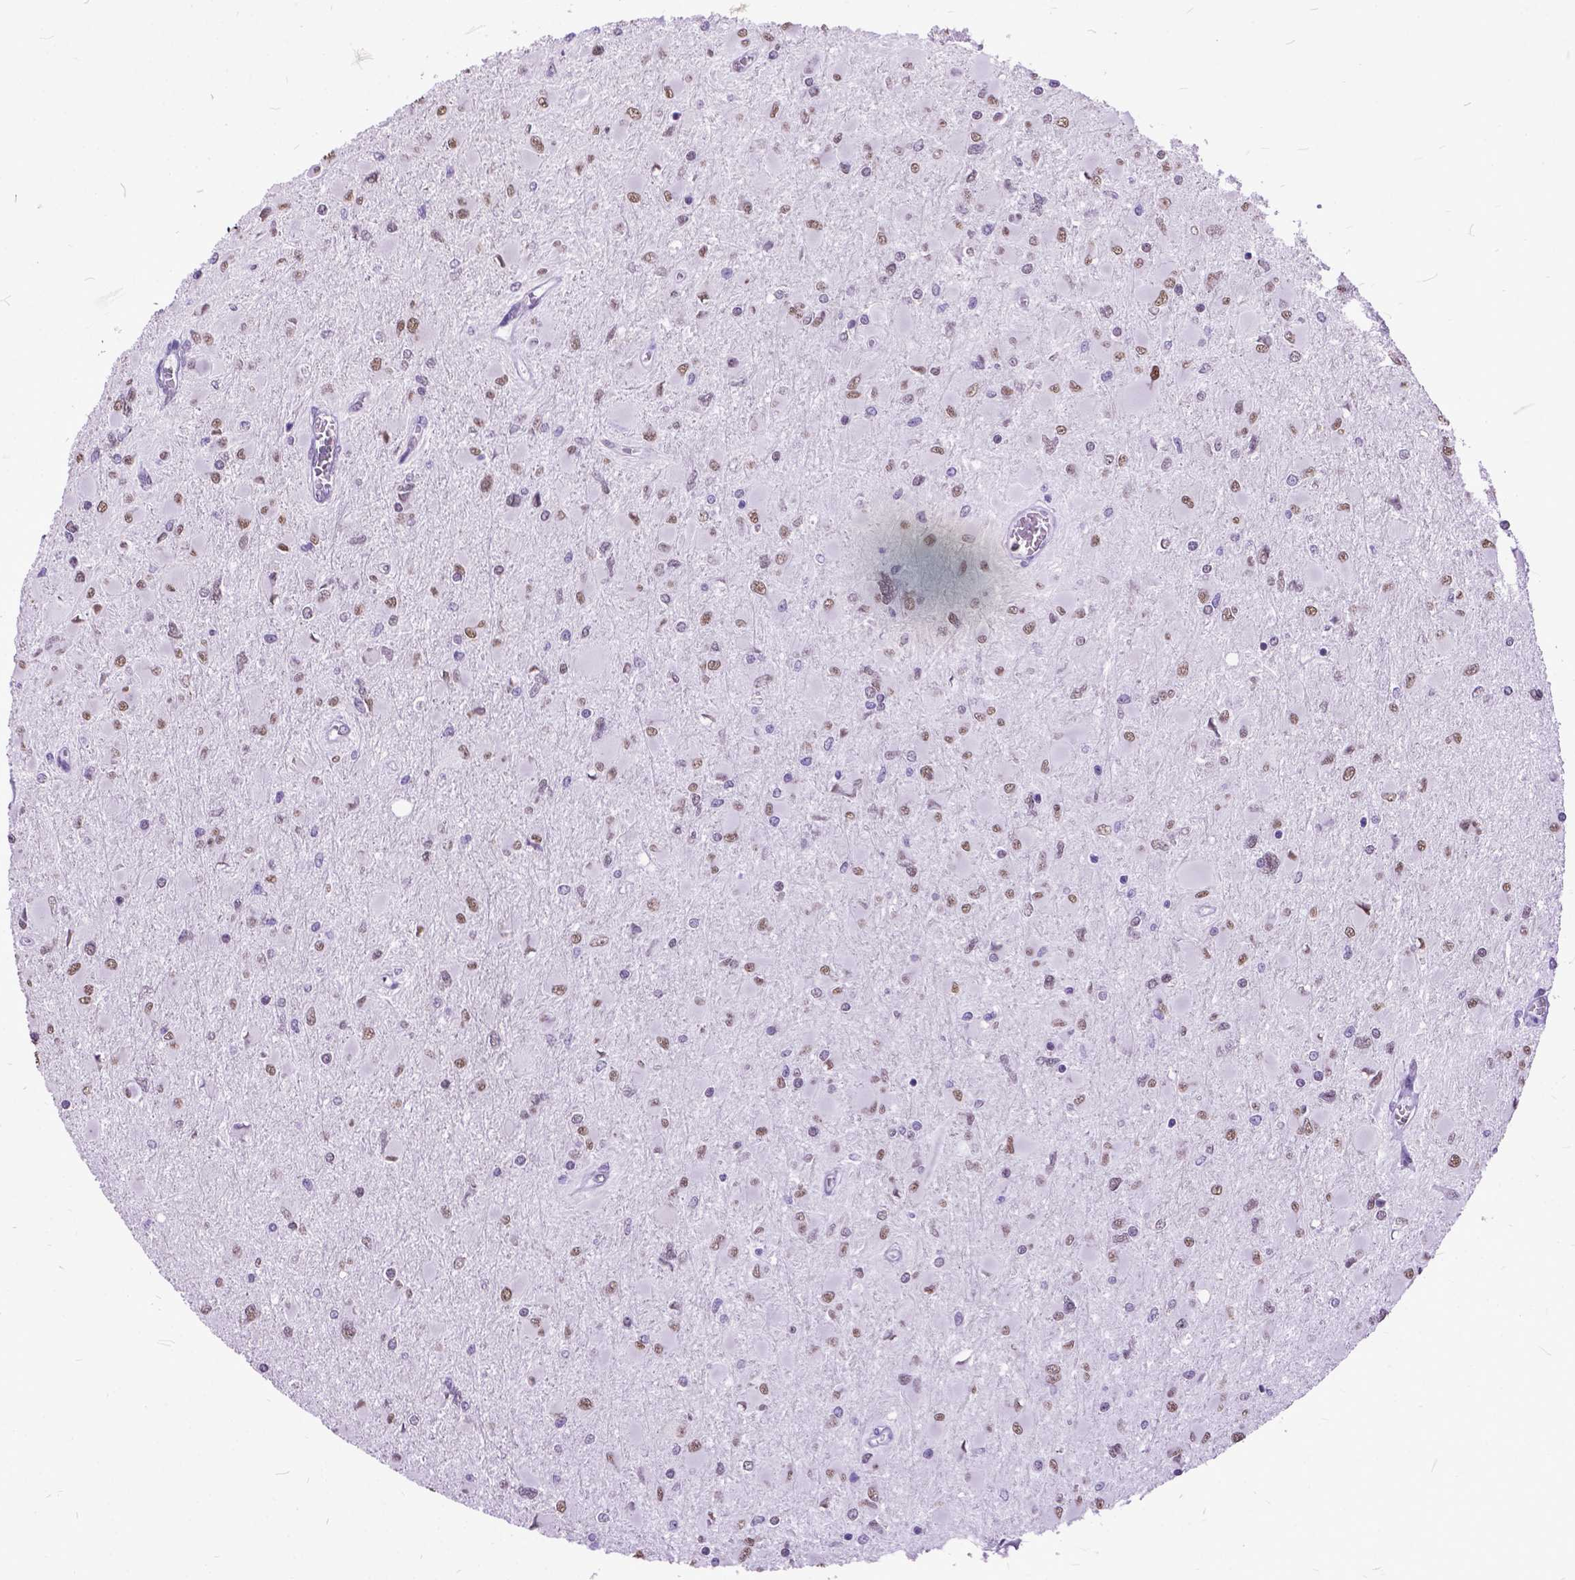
{"staining": {"intensity": "moderate", "quantity": ">75%", "location": "nuclear"}, "tissue": "glioma", "cell_type": "Tumor cells", "image_type": "cancer", "snomed": [{"axis": "morphology", "description": "Glioma, malignant, High grade"}, {"axis": "topography", "description": "Cerebral cortex"}], "caption": "Glioma stained with DAB immunohistochemistry demonstrates medium levels of moderate nuclear expression in approximately >75% of tumor cells.", "gene": "MARCHF10", "patient": {"sex": "female", "age": 36}}